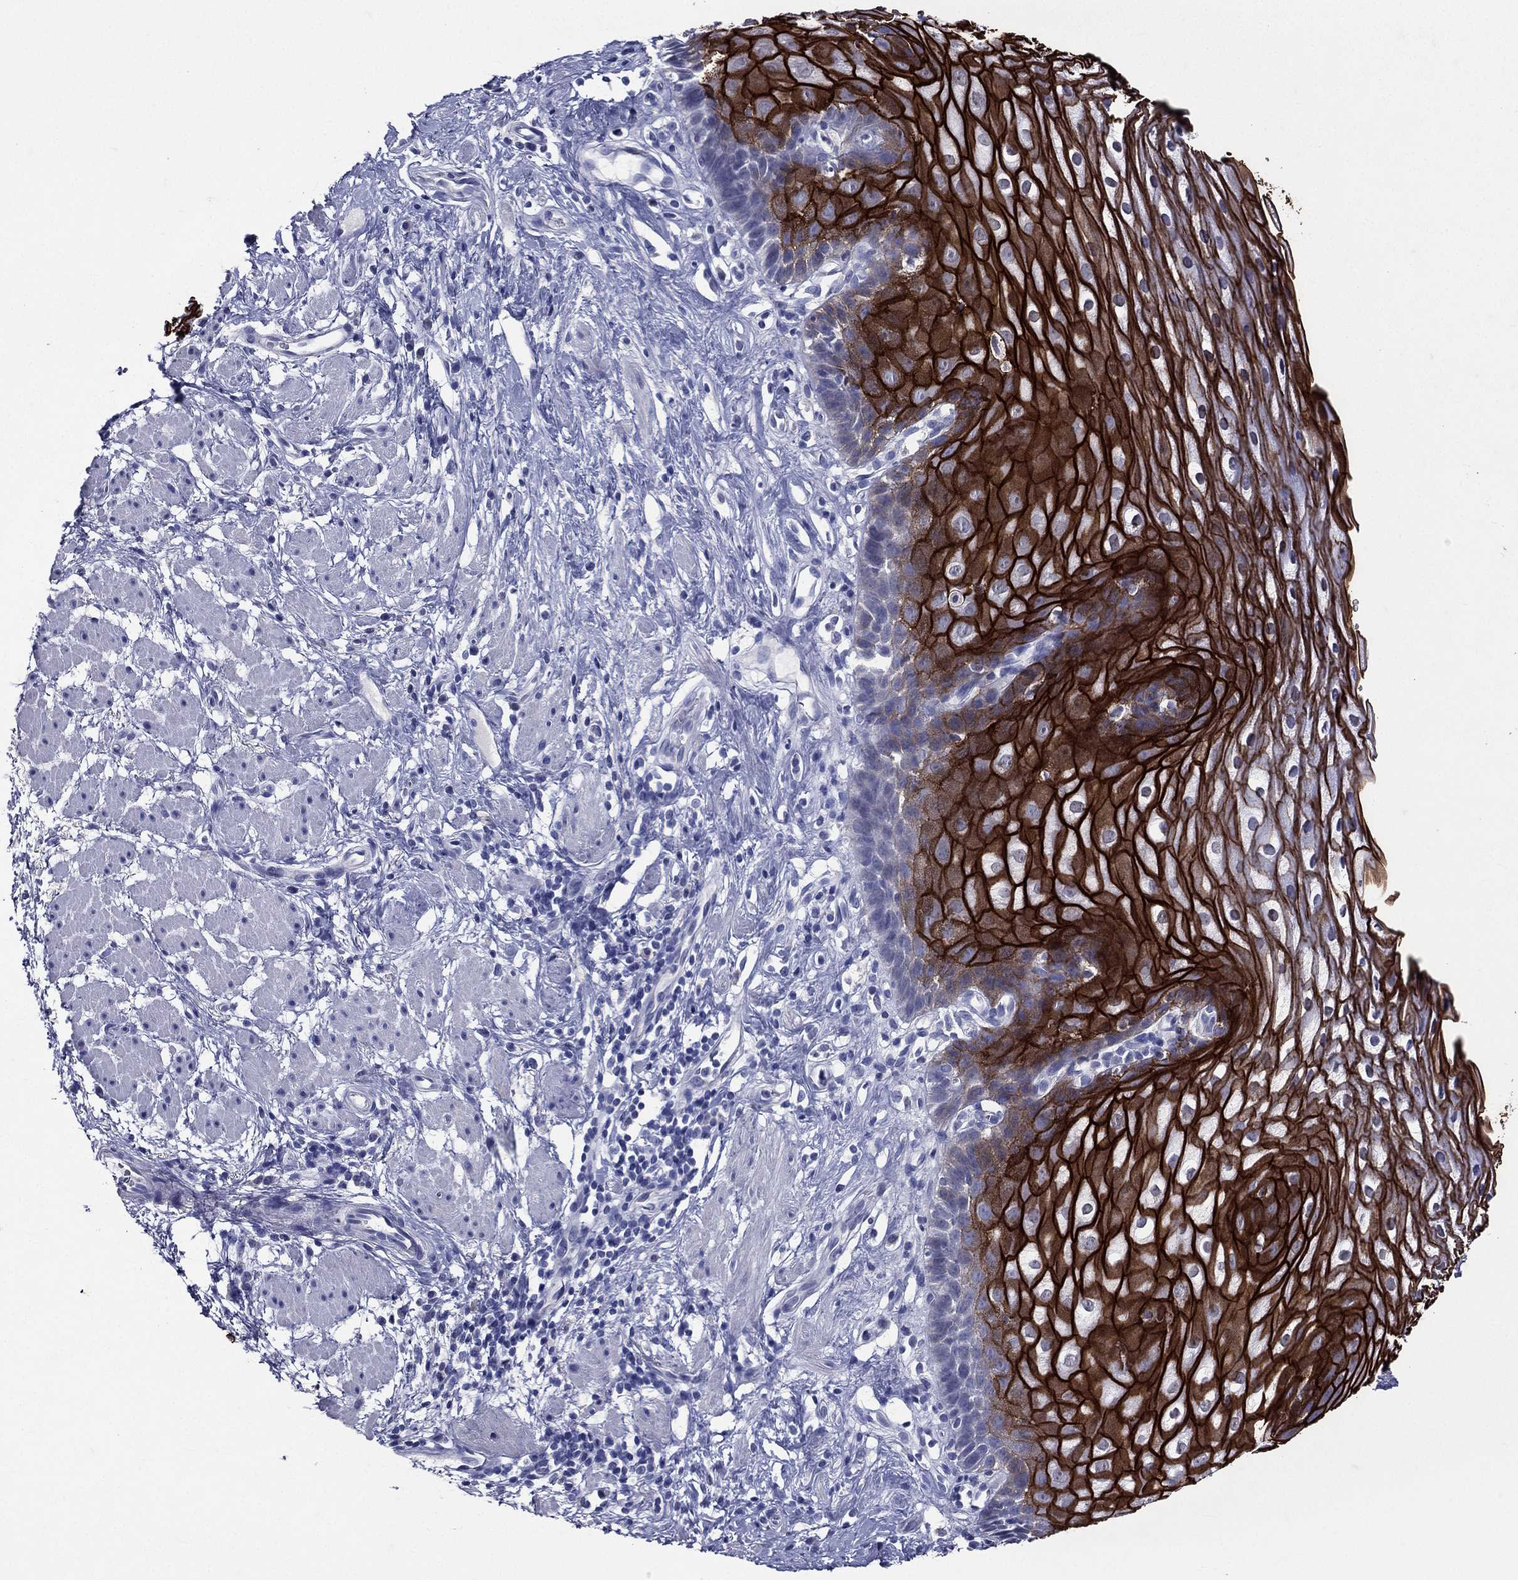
{"staining": {"intensity": "strong", "quantity": ">75%", "location": "cytoplasmic/membranous"}, "tissue": "esophagus", "cell_type": "Squamous epithelial cells", "image_type": "normal", "snomed": [{"axis": "morphology", "description": "Normal tissue, NOS"}, {"axis": "topography", "description": "Esophagus"}], "caption": "This histopathology image exhibits immunohistochemistry staining of normal human esophagus, with high strong cytoplasmic/membranous staining in about >75% of squamous epithelial cells.", "gene": "TGM1", "patient": {"sex": "male", "age": 64}}